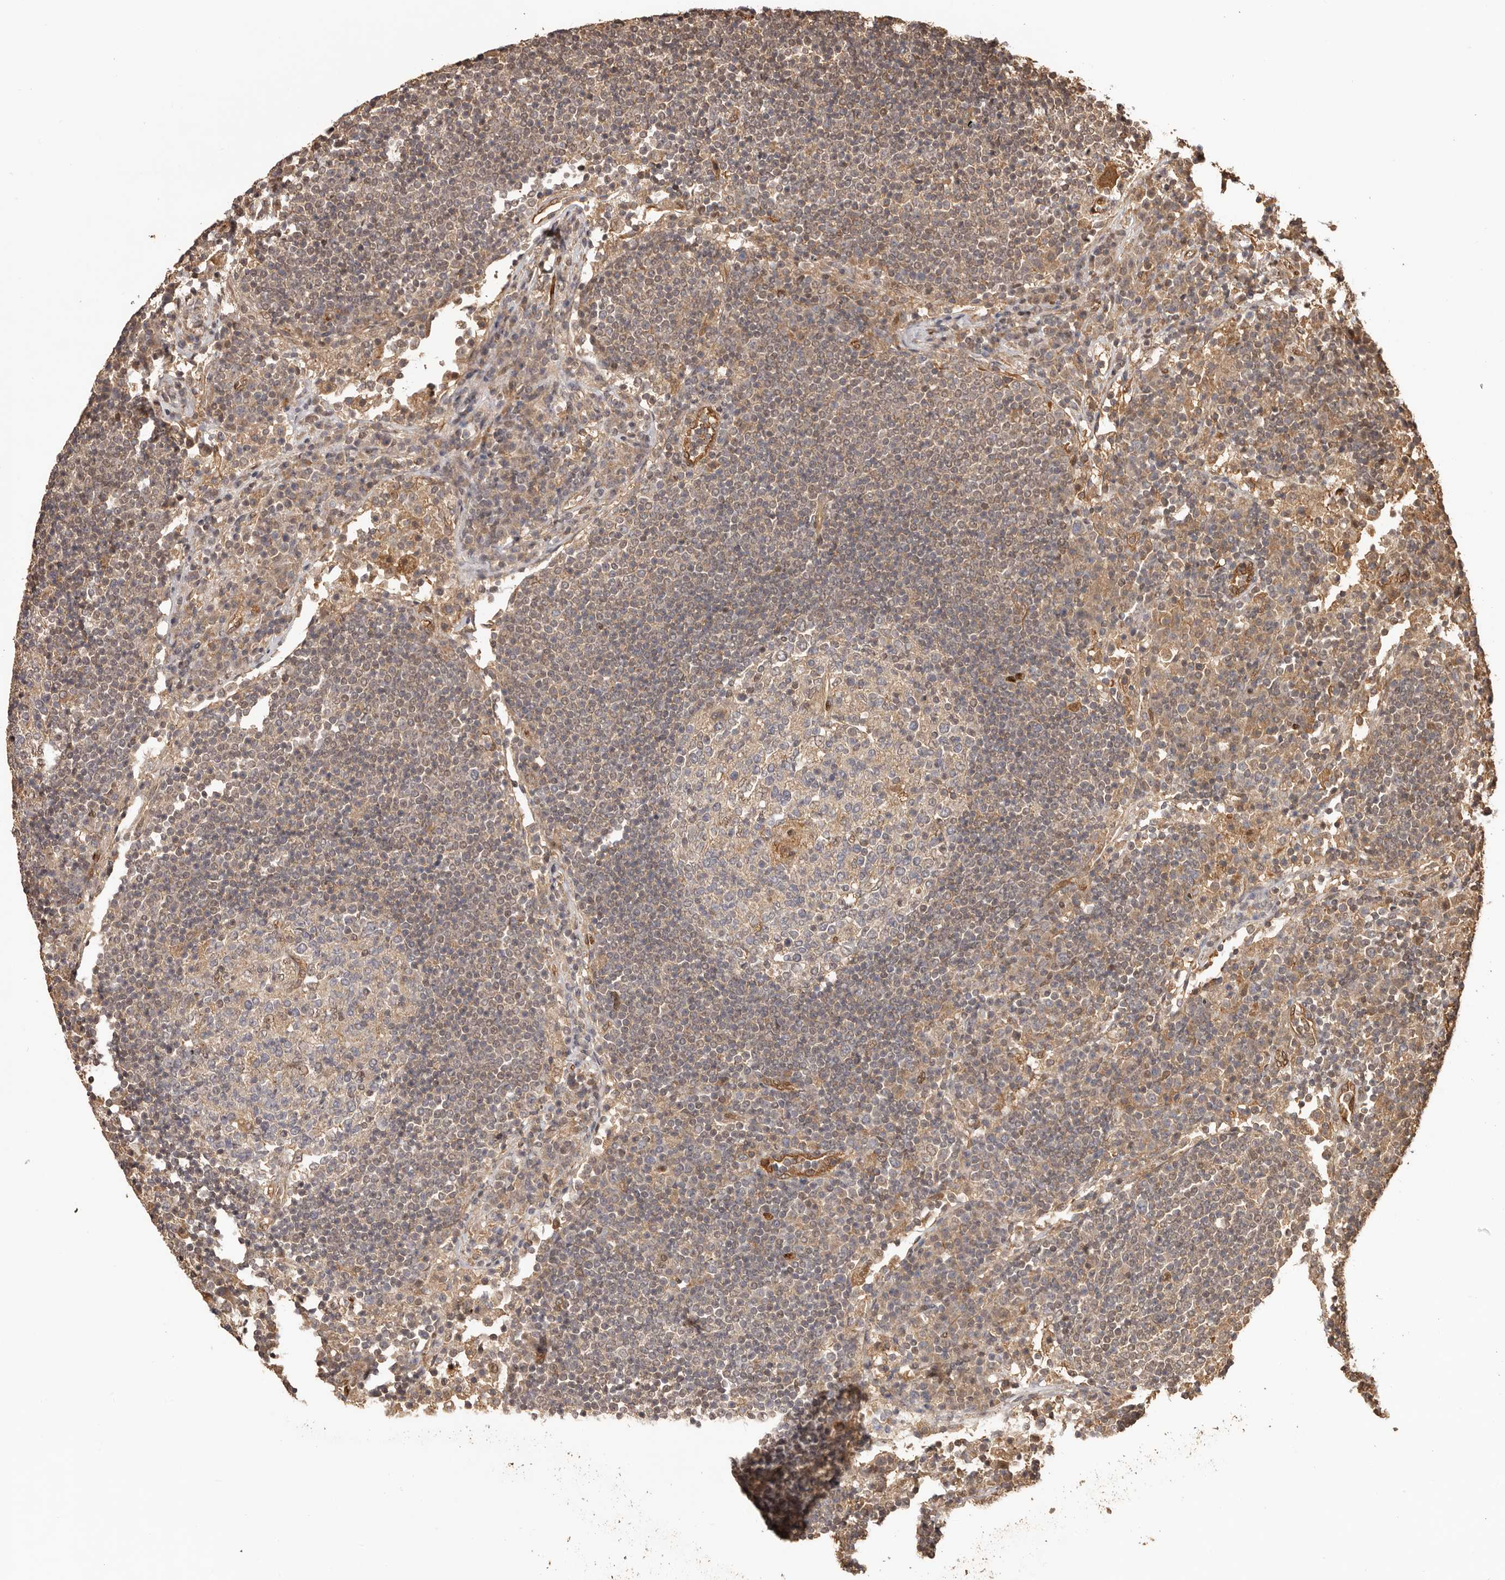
{"staining": {"intensity": "moderate", "quantity": "<25%", "location": "cytoplasmic/membranous,nuclear"}, "tissue": "lymph node", "cell_type": "Germinal center cells", "image_type": "normal", "snomed": [{"axis": "morphology", "description": "Normal tissue, NOS"}, {"axis": "topography", "description": "Lymph node"}], "caption": "This micrograph demonstrates immunohistochemistry (IHC) staining of unremarkable lymph node, with low moderate cytoplasmic/membranous,nuclear positivity in about <25% of germinal center cells.", "gene": "UBR2", "patient": {"sex": "female", "age": 53}}